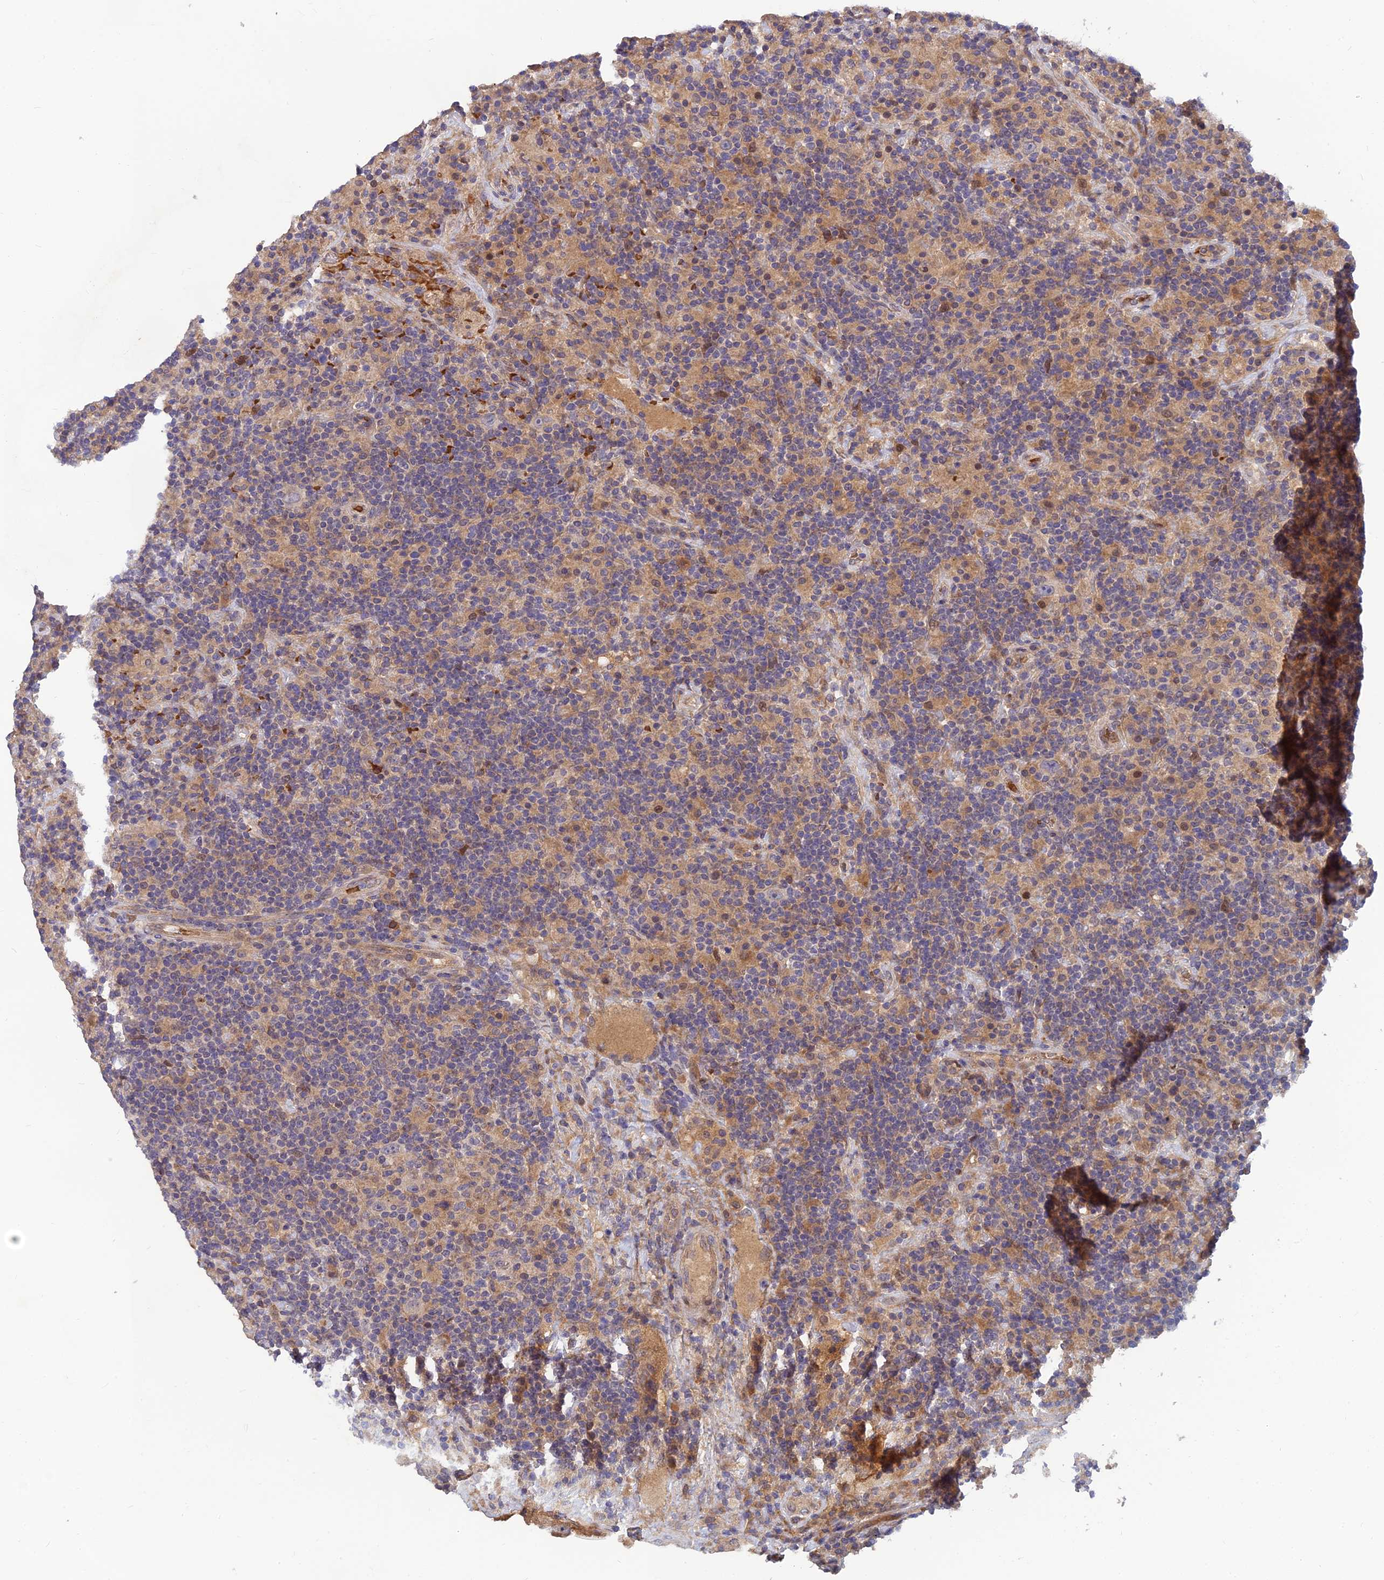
{"staining": {"intensity": "negative", "quantity": "none", "location": "none"}, "tissue": "lymphoma", "cell_type": "Tumor cells", "image_type": "cancer", "snomed": [{"axis": "morphology", "description": "Hodgkin's disease, NOS"}, {"axis": "topography", "description": "Lymph node"}], "caption": "High magnification brightfield microscopy of Hodgkin's disease stained with DAB (brown) and counterstained with hematoxylin (blue): tumor cells show no significant expression.", "gene": "FAM151B", "patient": {"sex": "male", "age": 70}}